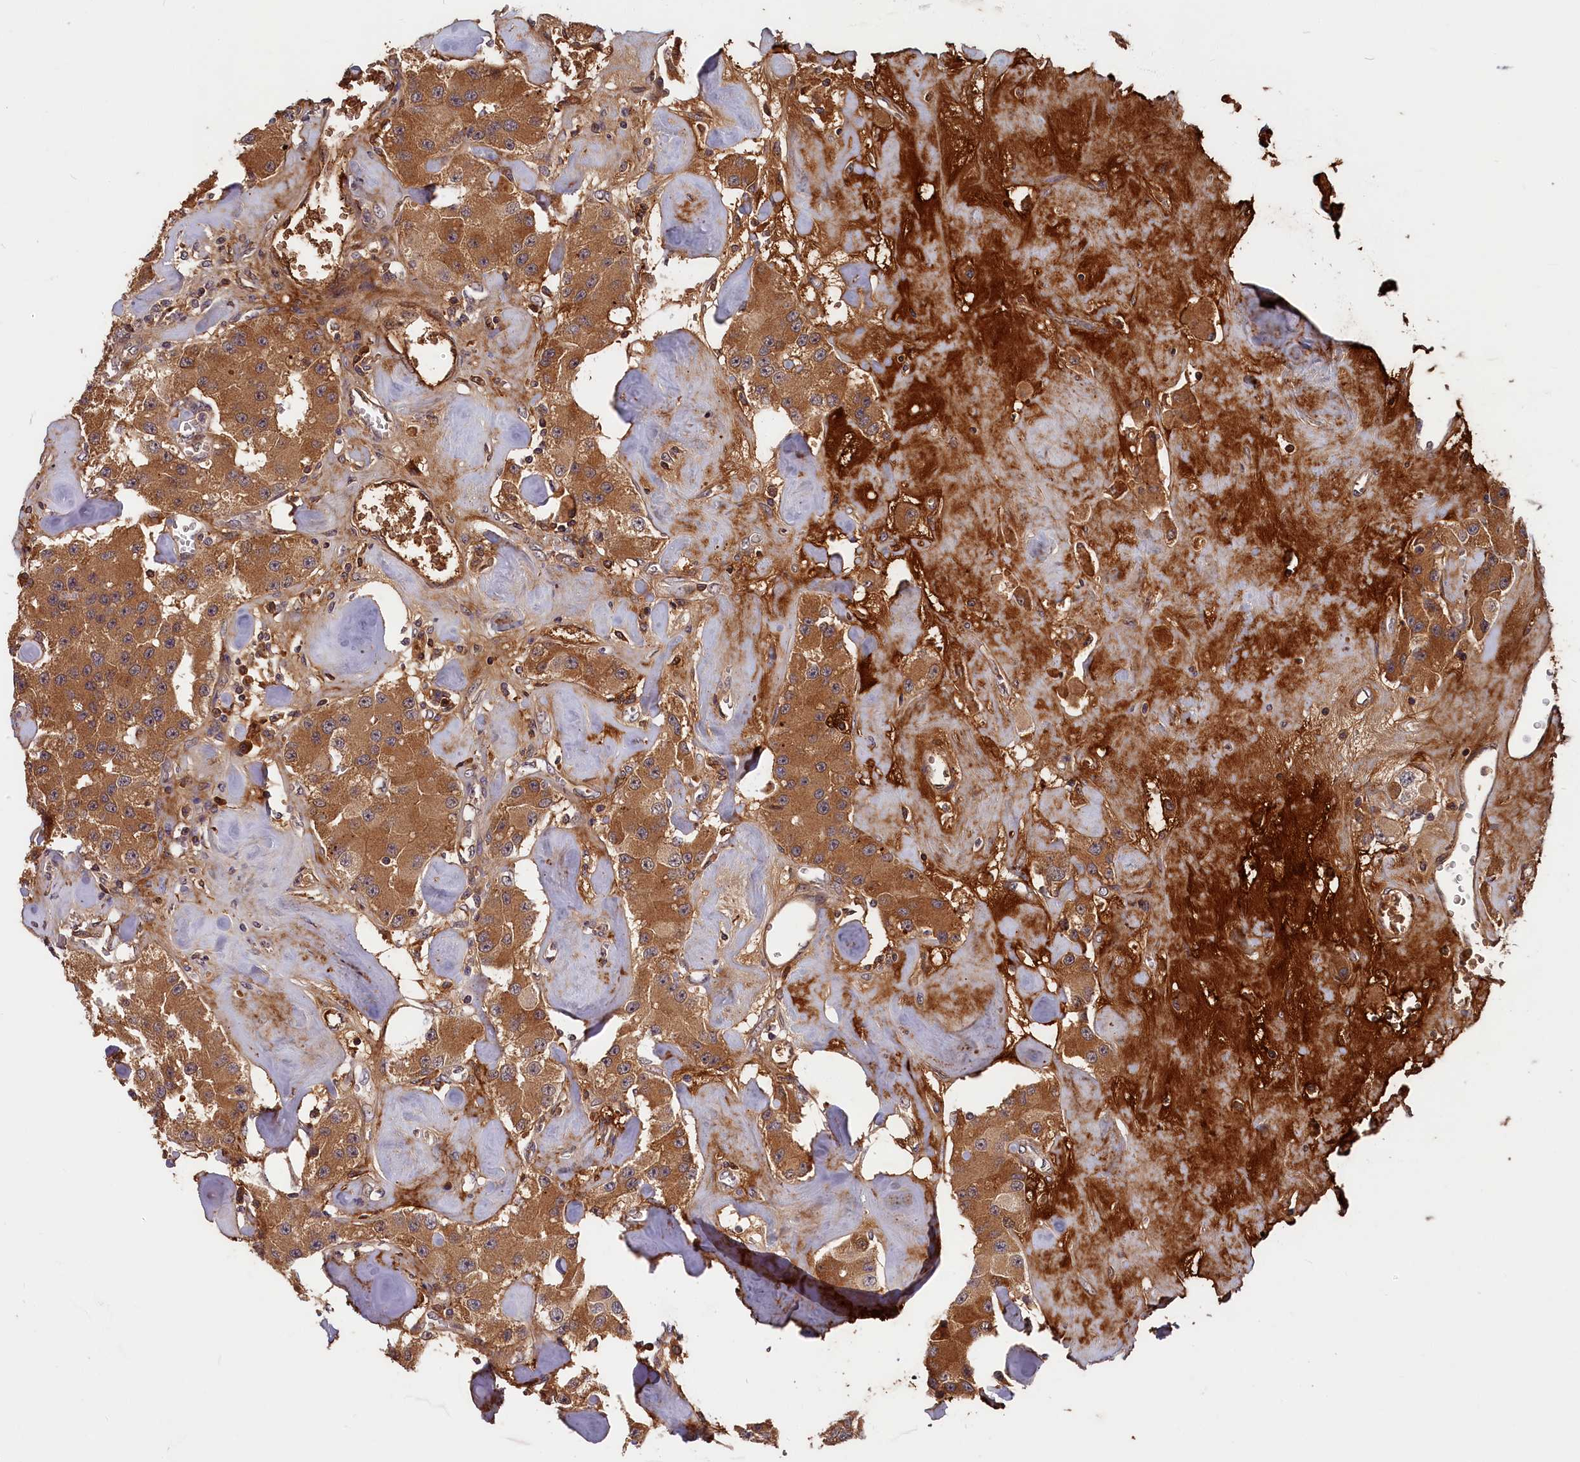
{"staining": {"intensity": "moderate", "quantity": ">75%", "location": "cytoplasmic/membranous"}, "tissue": "carcinoid", "cell_type": "Tumor cells", "image_type": "cancer", "snomed": [{"axis": "morphology", "description": "Carcinoid, malignant, NOS"}, {"axis": "topography", "description": "Pancreas"}], "caption": "Moderate cytoplasmic/membranous protein staining is seen in about >75% of tumor cells in carcinoid. (DAB (3,3'-diaminobenzidine) IHC with brightfield microscopy, high magnification).", "gene": "ITIH1", "patient": {"sex": "male", "age": 41}}